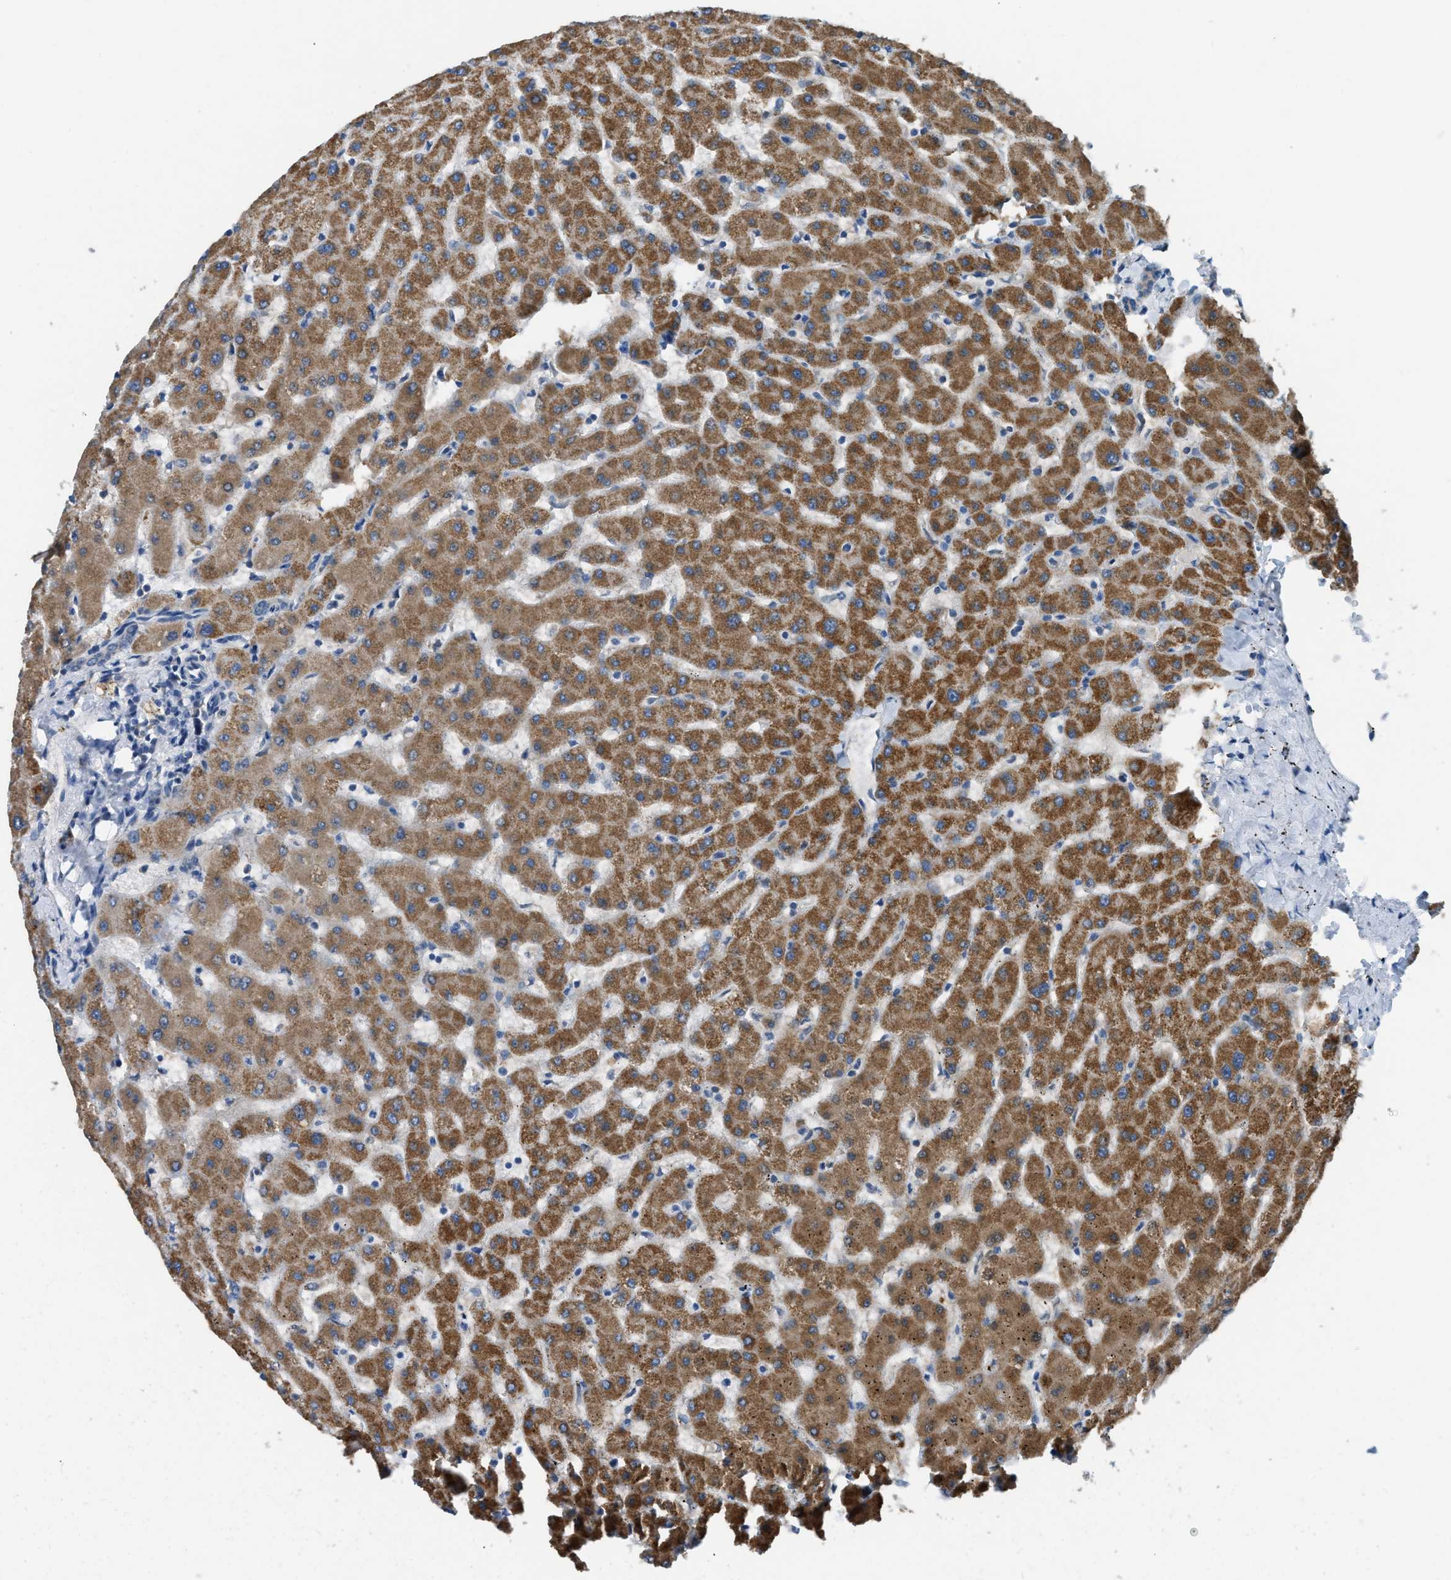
{"staining": {"intensity": "moderate", "quantity": "25%-75%", "location": "cytoplasmic/membranous"}, "tissue": "liver", "cell_type": "Cholangiocytes", "image_type": "normal", "snomed": [{"axis": "morphology", "description": "Normal tissue, NOS"}, {"axis": "topography", "description": "Liver"}], "caption": "Liver stained with DAB (3,3'-diaminobenzidine) IHC demonstrates medium levels of moderate cytoplasmic/membranous staining in about 25%-75% of cholangiocytes.", "gene": "ETFB", "patient": {"sex": "female", "age": 63}}